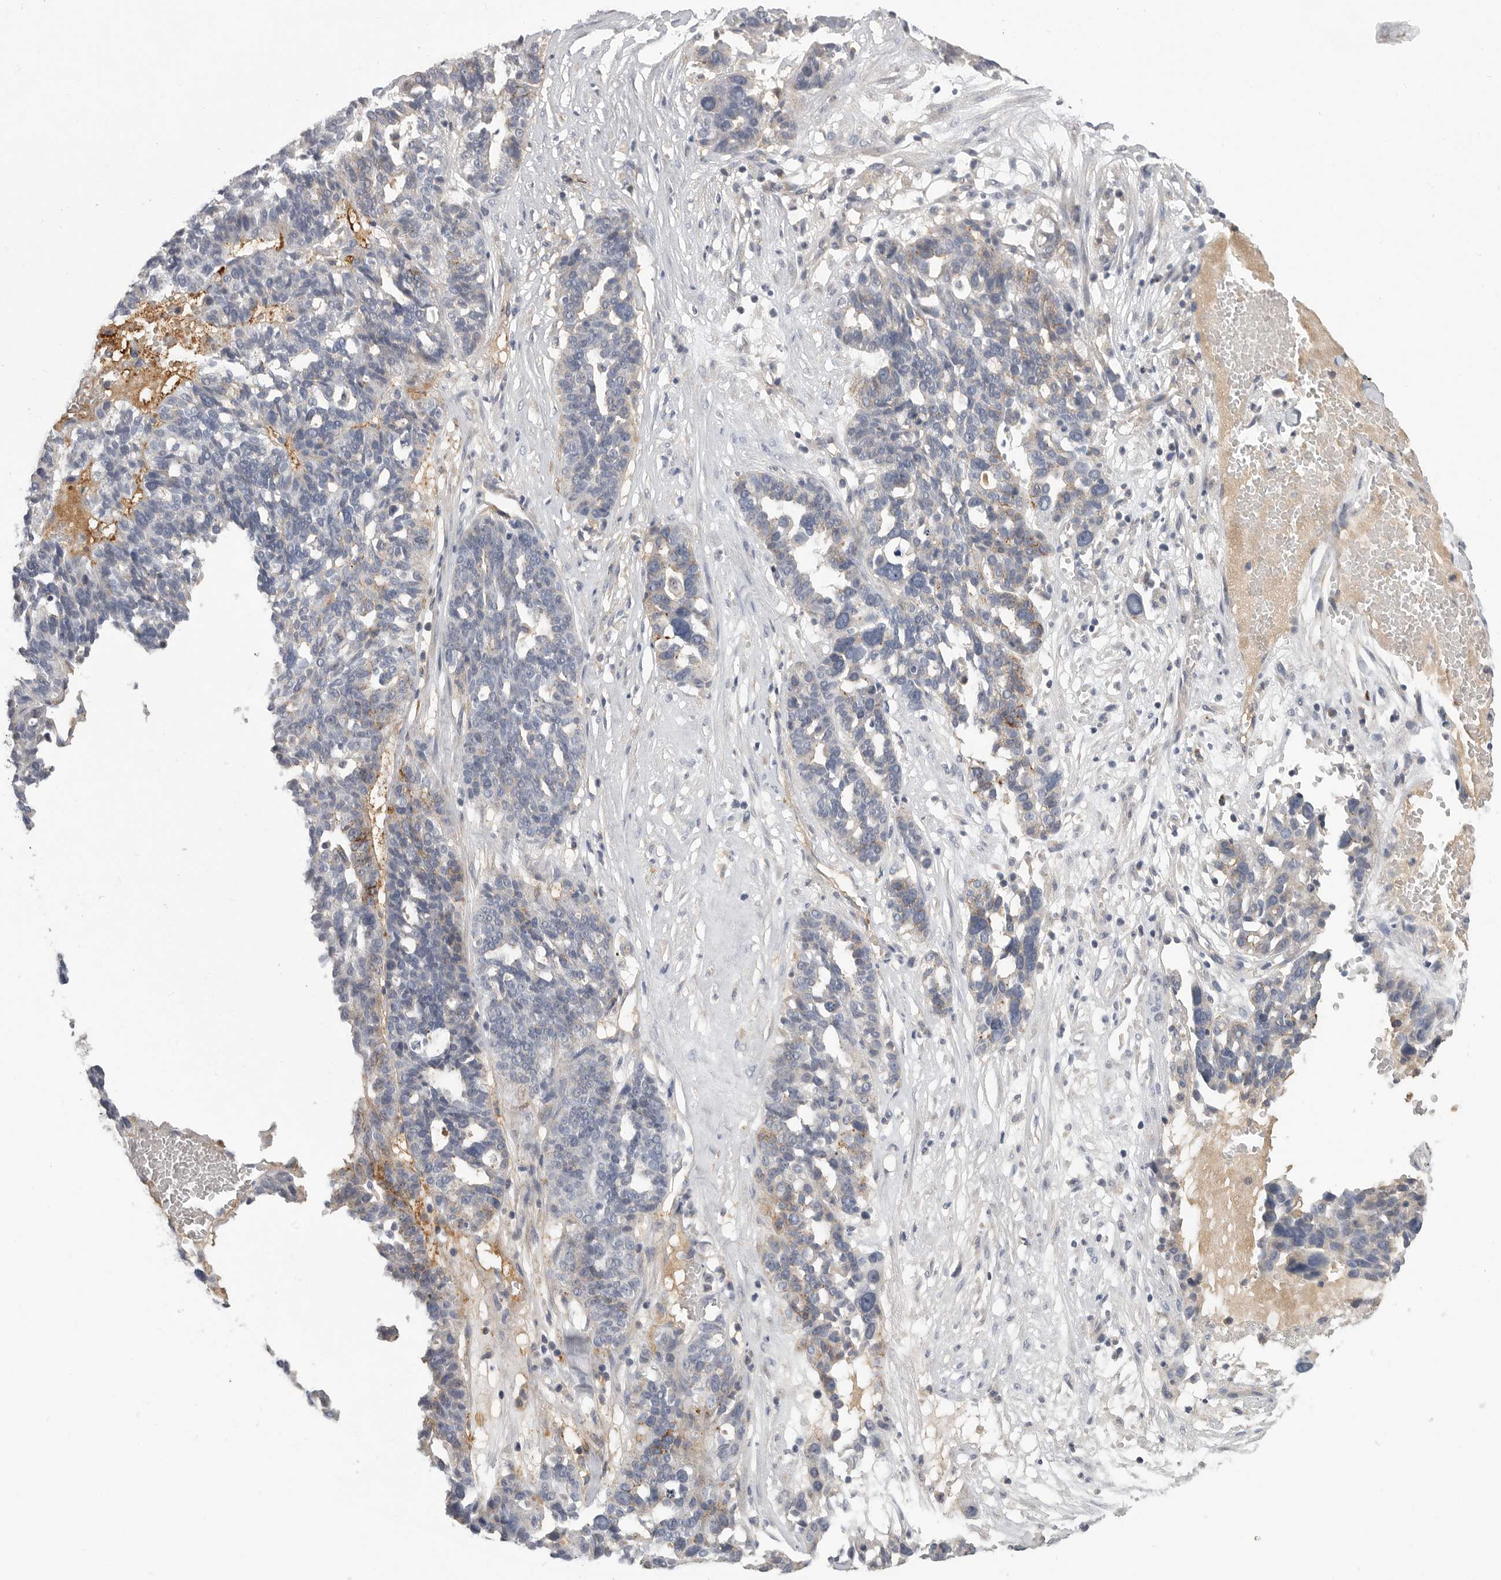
{"staining": {"intensity": "negative", "quantity": "none", "location": "none"}, "tissue": "ovarian cancer", "cell_type": "Tumor cells", "image_type": "cancer", "snomed": [{"axis": "morphology", "description": "Cystadenocarcinoma, serous, NOS"}, {"axis": "topography", "description": "Ovary"}], "caption": "Immunohistochemical staining of ovarian cancer demonstrates no significant positivity in tumor cells.", "gene": "SDC3", "patient": {"sex": "female", "age": 59}}